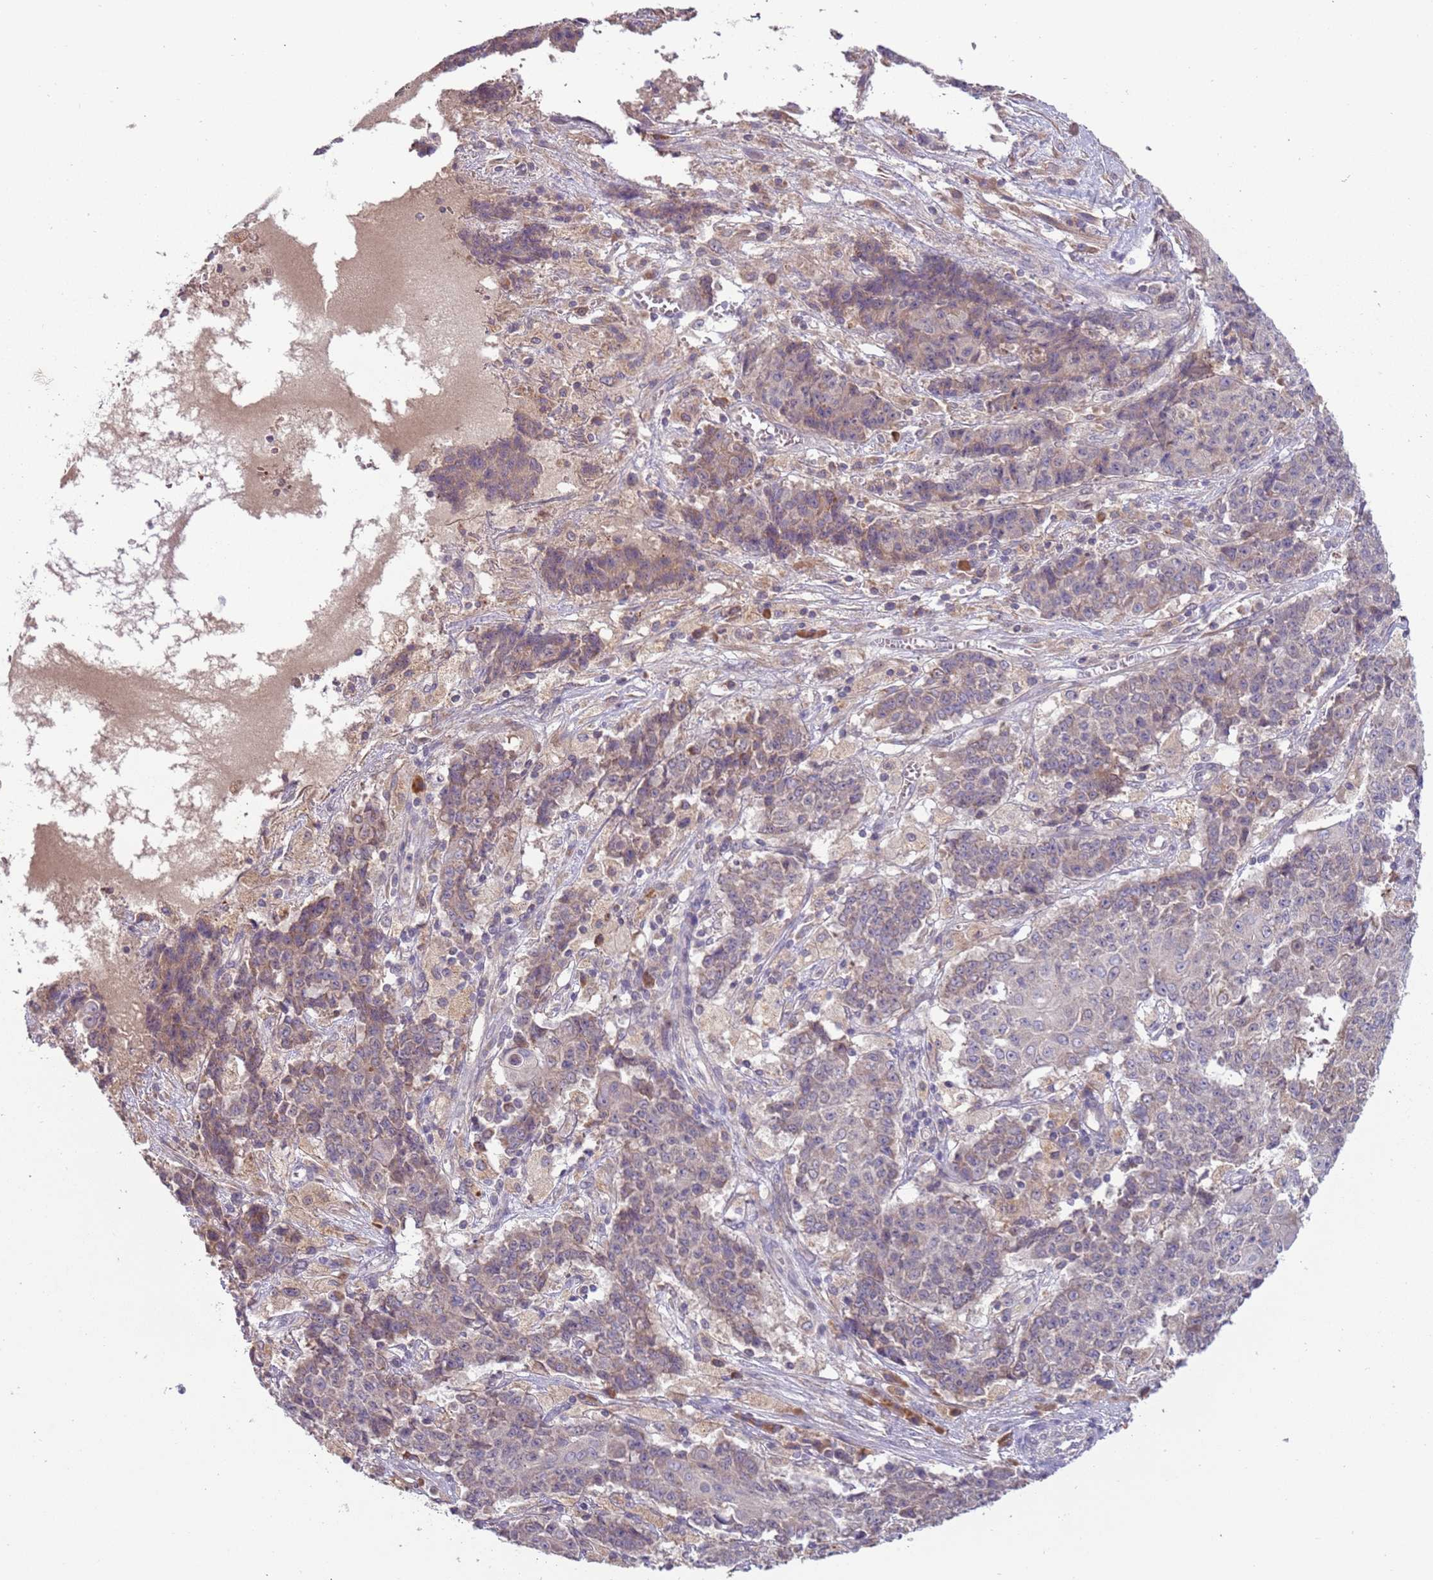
{"staining": {"intensity": "weak", "quantity": "25%-75%", "location": "cytoplasmic/membranous"}, "tissue": "ovarian cancer", "cell_type": "Tumor cells", "image_type": "cancer", "snomed": [{"axis": "morphology", "description": "Carcinoma, endometroid"}, {"axis": "topography", "description": "Ovary"}], "caption": "An immunohistochemistry image of neoplastic tissue is shown. Protein staining in brown shows weak cytoplasmic/membranous positivity in ovarian endometroid carcinoma within tumor cells.", "gene": "FECH", "patient": {"sex": "female", "age": 42}}